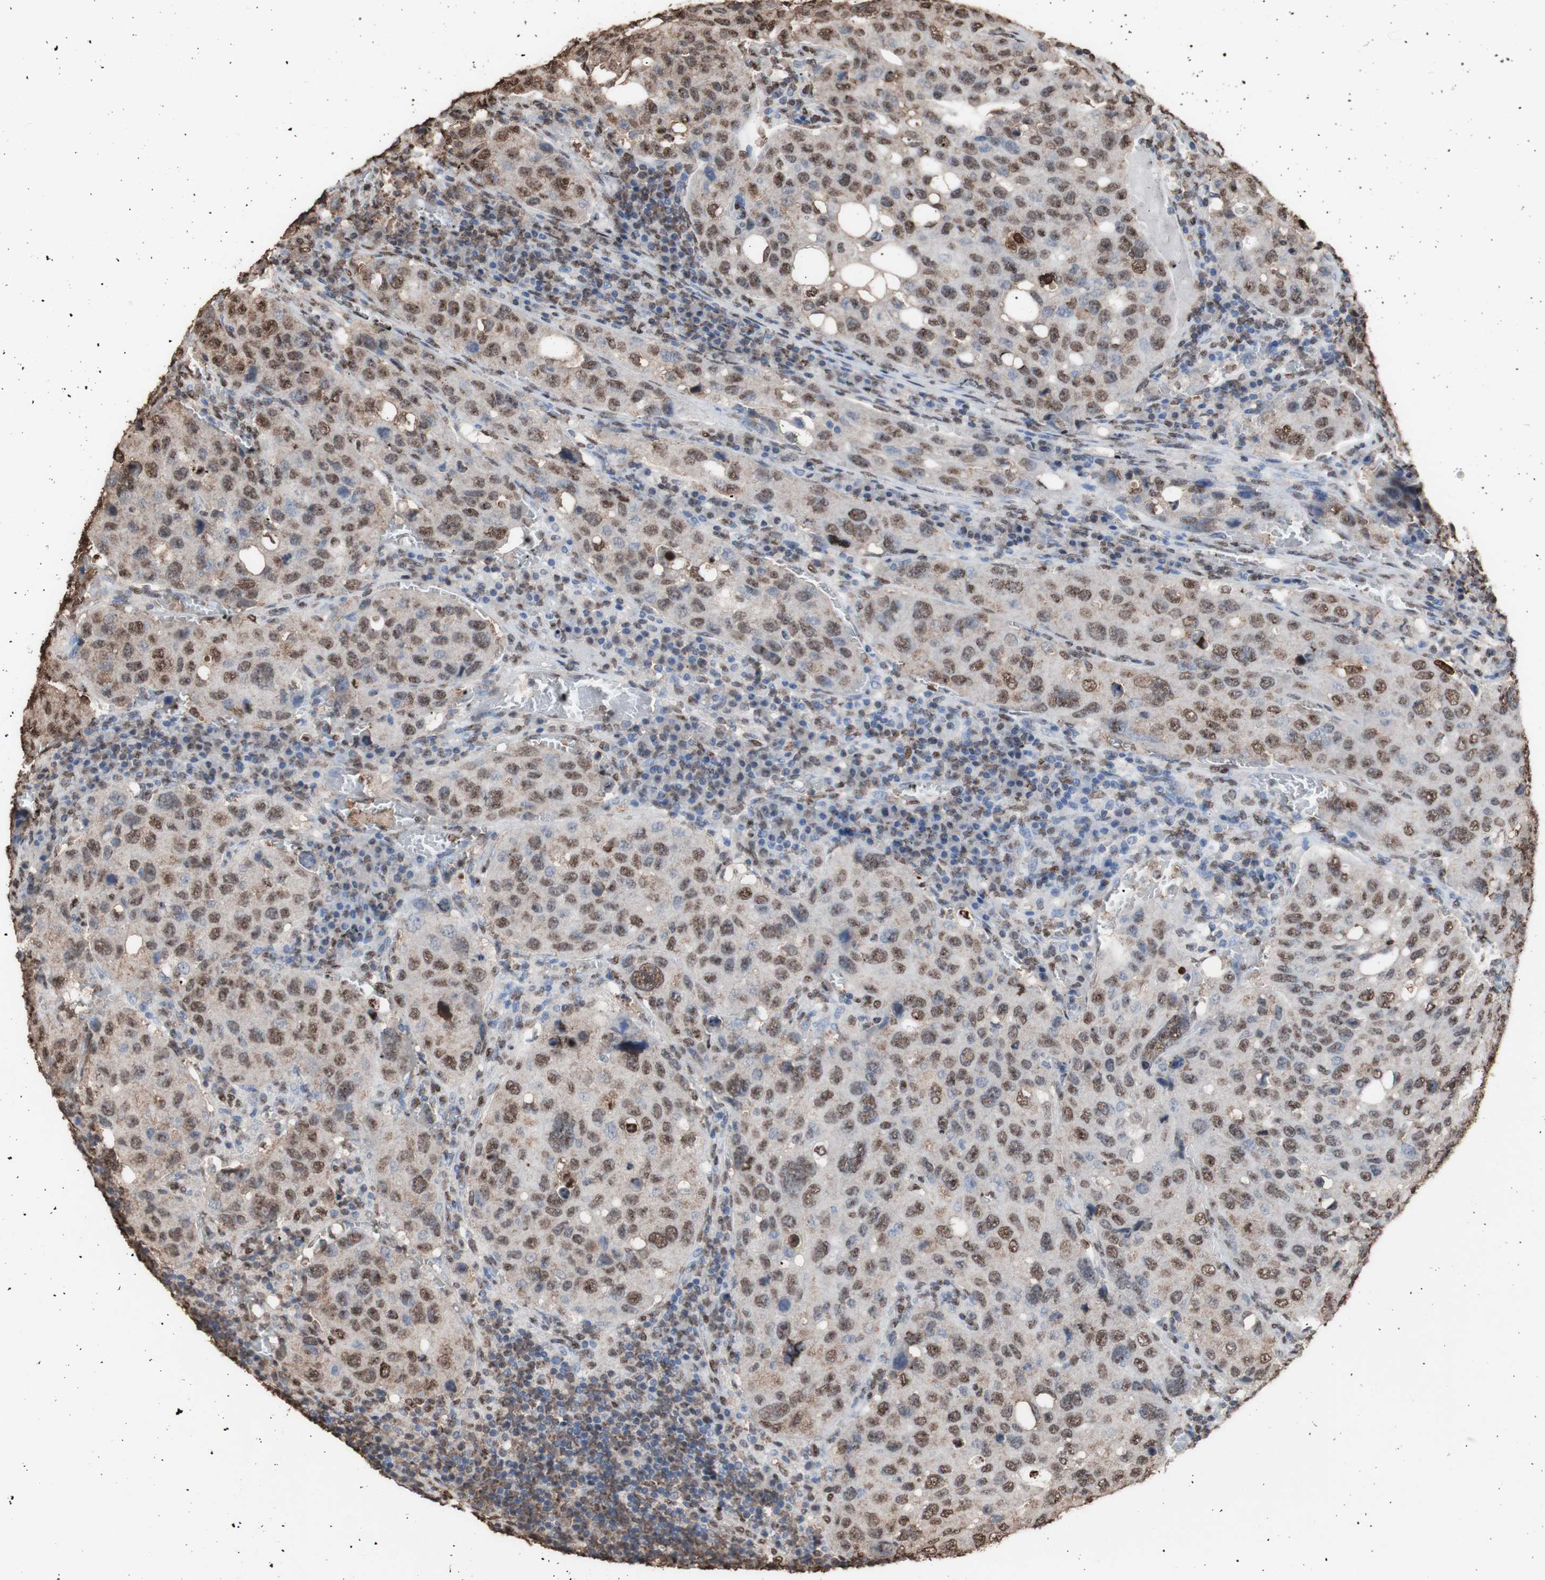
{"staining": {"intensity": "strong", "quantity": ">75%", "location": "cytoplasmic/membranous,nuclear"}, "tissue": "urothelial cancer", "cell_type": "Tumor cells", "image_type": "cancer", "snomed": [{"axis": "morphology", "description": "Urothelial carcinoma, High grade"}, {"axis": "topography", "description": "Lymph node"}, {"axis": "topography", "description": "Urinary bladder"}], "caption": "Immunohistochemical staining of urothelial cancer displays high levels of strong cytoplasmic/membranous and nuclear positivity in approximately >75% of tumor cells.", "gene": "PIDD1", "patient": {"sex": "male", "age": 51}}